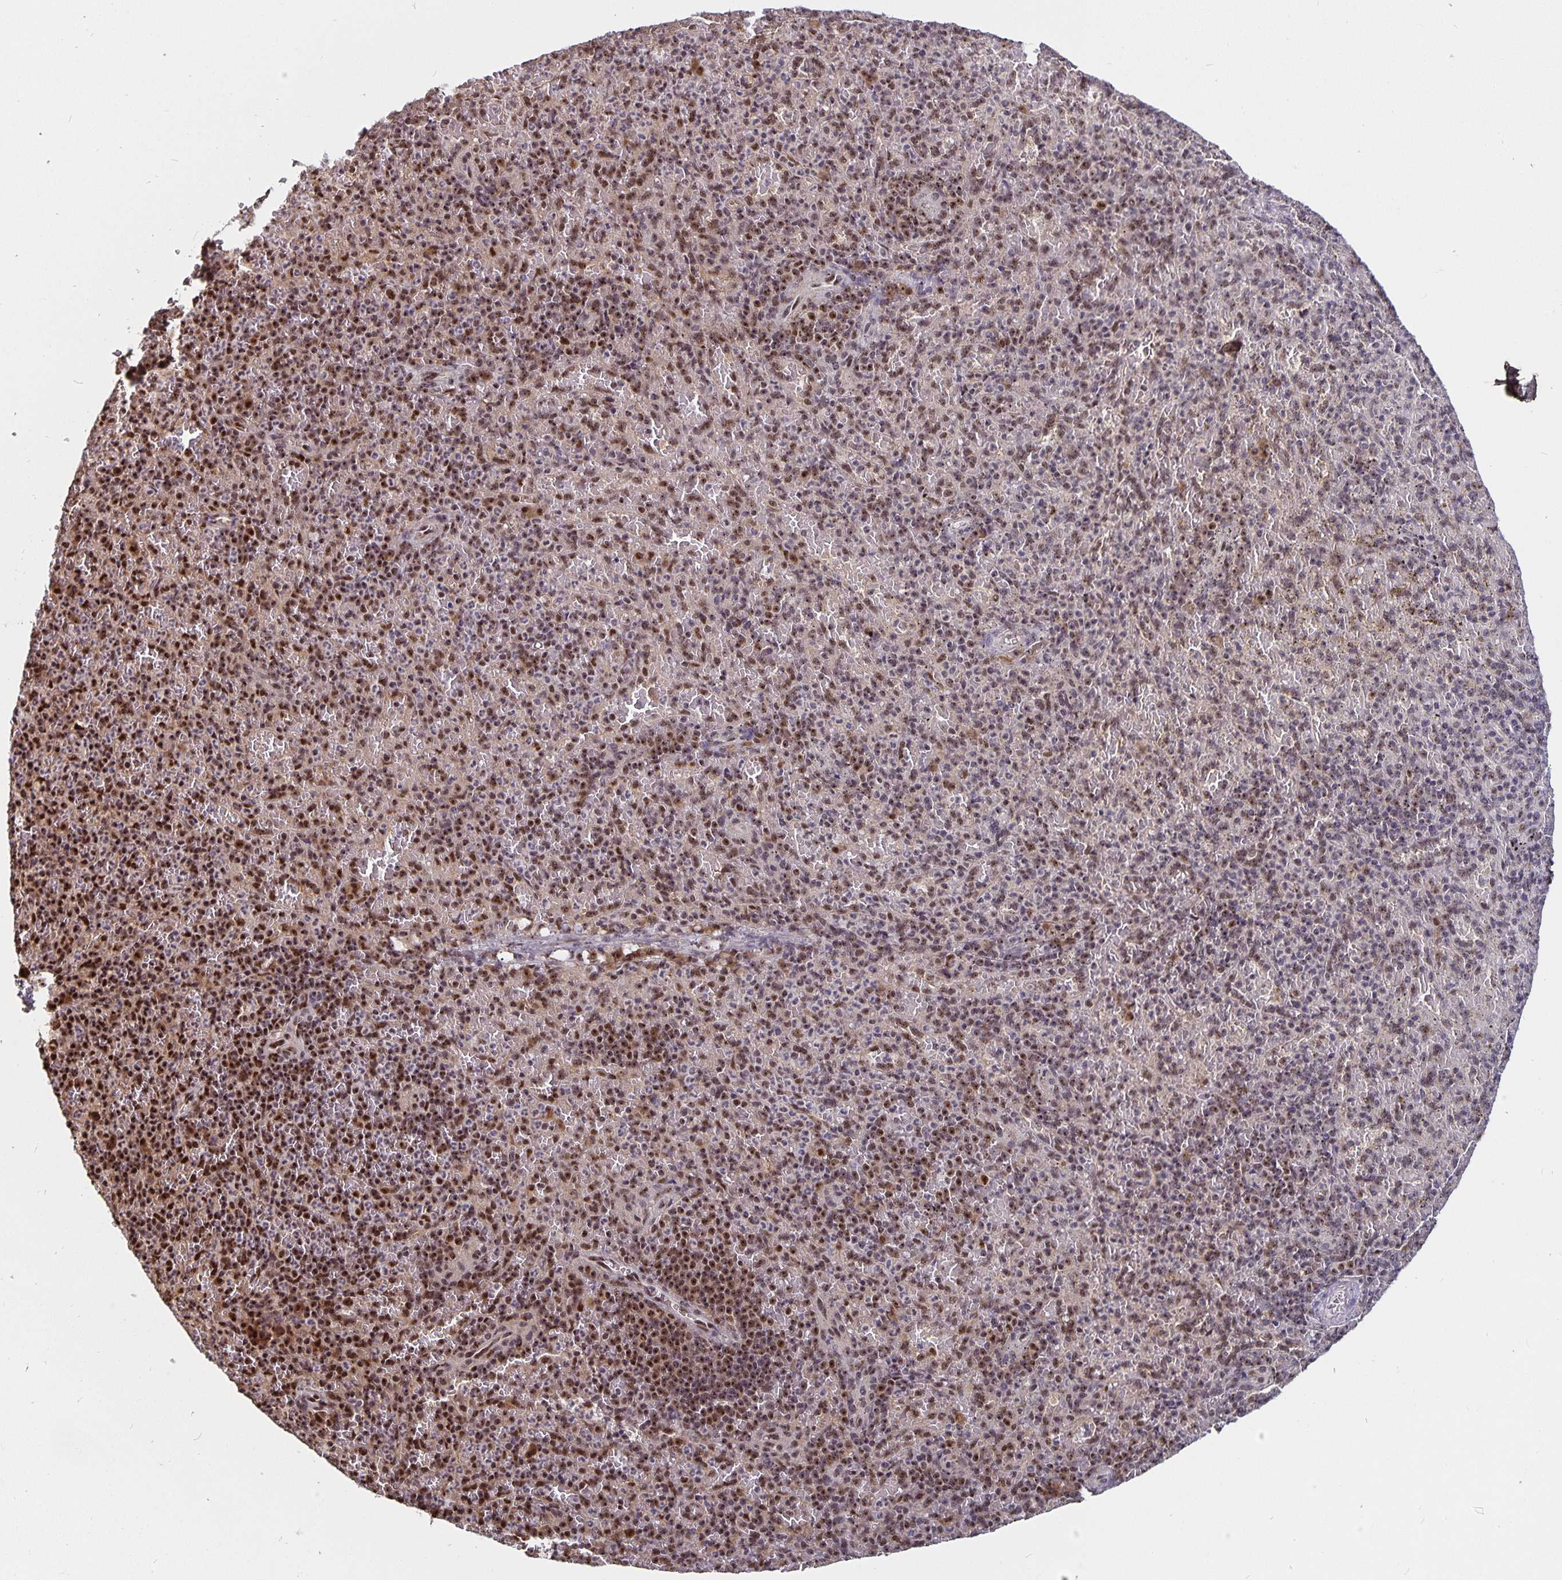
{"staining": {"intensity": "moderate", "quantity": ">75%", "location": "nuclear"}, "tissue": "spleen", "cell_type": "Cells in red pulp", "image_type": "normal", "snomed": [{"axis": "morphology", "description": "Normal tissue, NOS"}, {"axis": "topography", "description": "Spleen"}], "caption": "Immunohistochemical staining of benign human spleen demonstrates medium levels of moderate nuclear expression in approximately >75% of cells in red pulp. The staining was performed using DAB (3,3'-diaminobenzidine) to visualize the protein expression in brown, while the nuclei were stained in blue with hematoxylin (Magnification: 20x).", "gene": "LAS1L", "patient": {"sex": "female", "age": 74}}